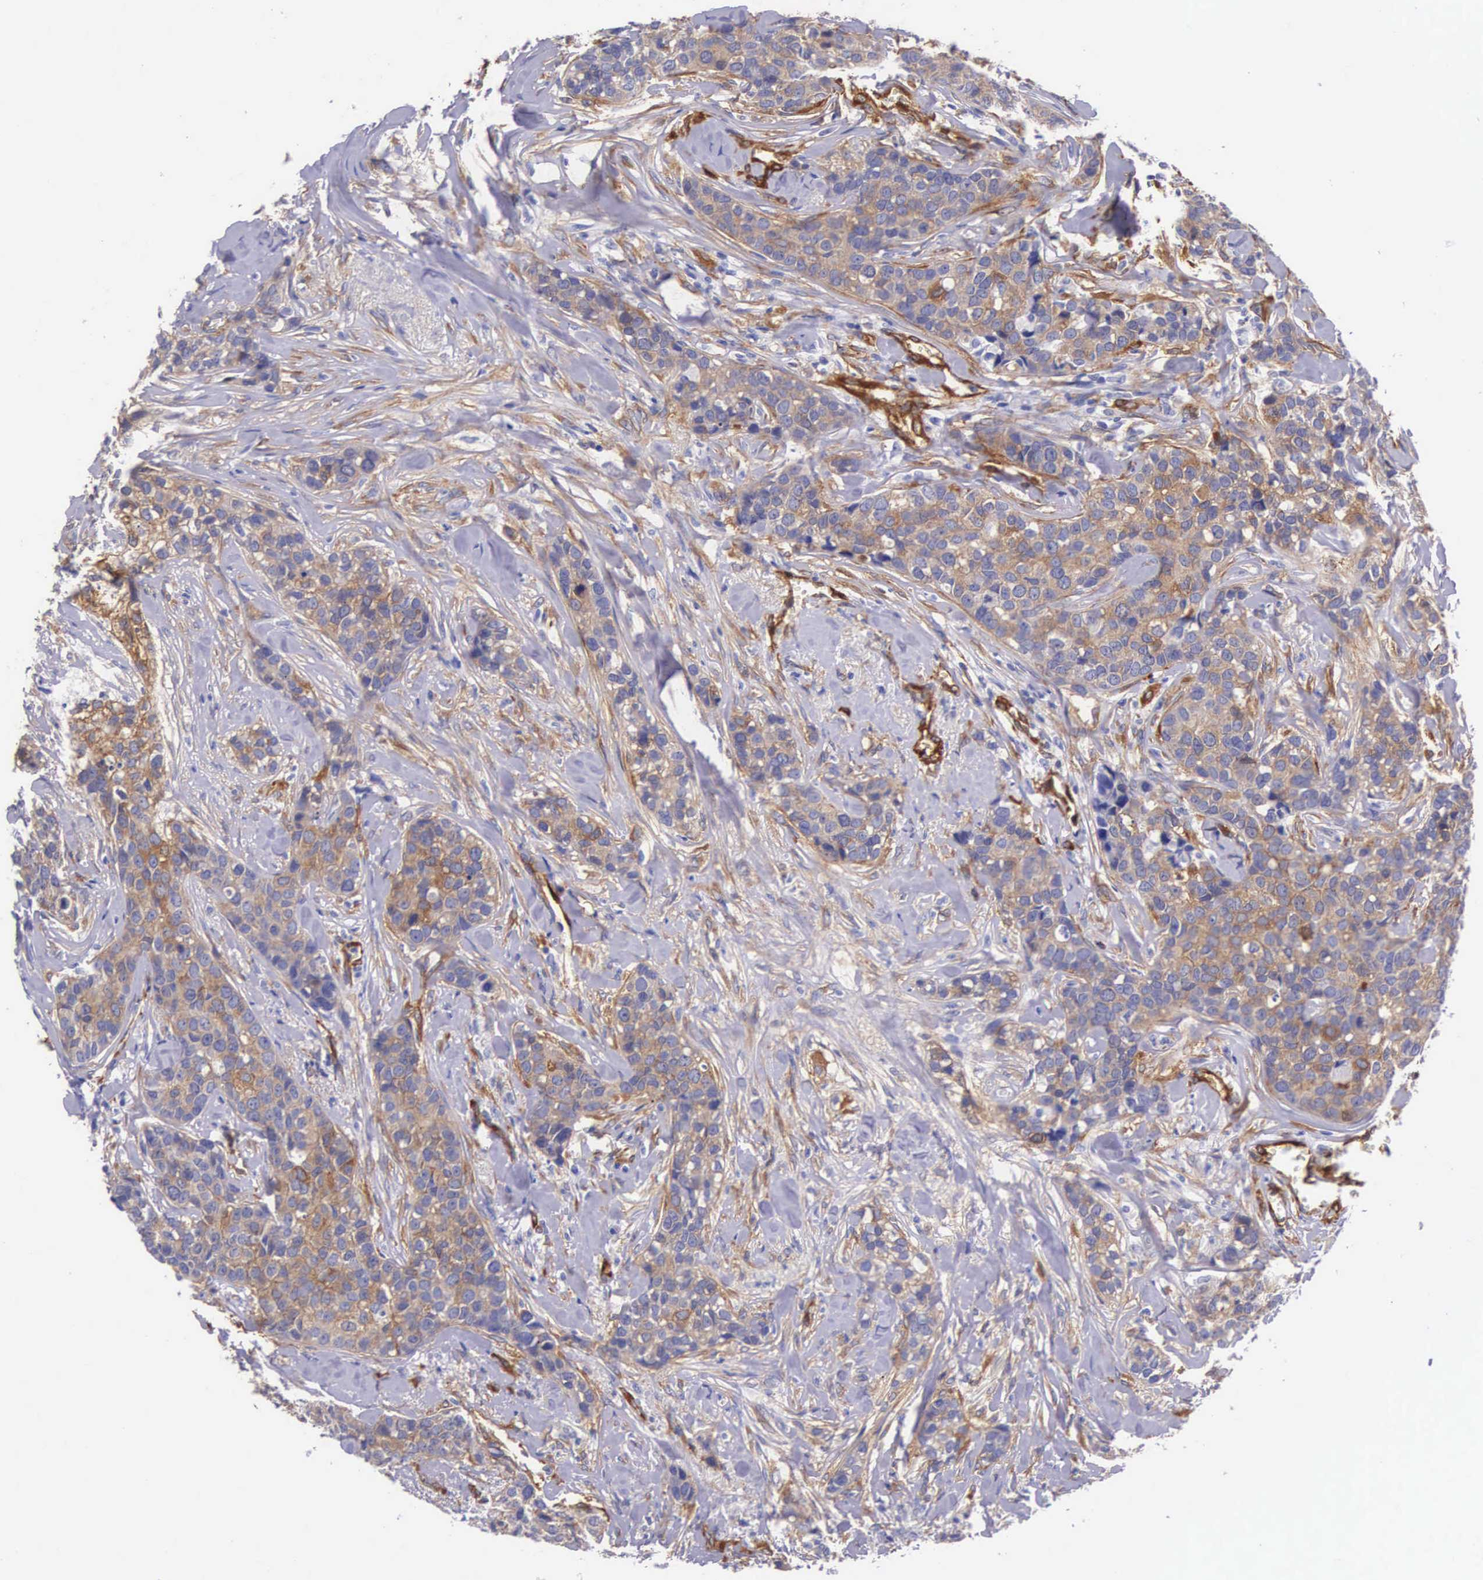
{"staining": {"intensity": "moderate", "quantity": ">75%", "location": "cytoplasmic/membranous"}, "tissue": "breast cancer", "cell_type": "Tumor cells", "image_type": "cancer", "snomed": [{"axis": "morphology", "description": "Duct carcinoma"}, {"axis": "topography", "description": "Breast"}], "caption": "The photomicrograph displays a brown stain indicating the presence of a protein in the cytoplasmic/membranous of tumor cells in breast cancer.", "gene": "BCAR1", "patient": {"sex": "female", "age": 91}}